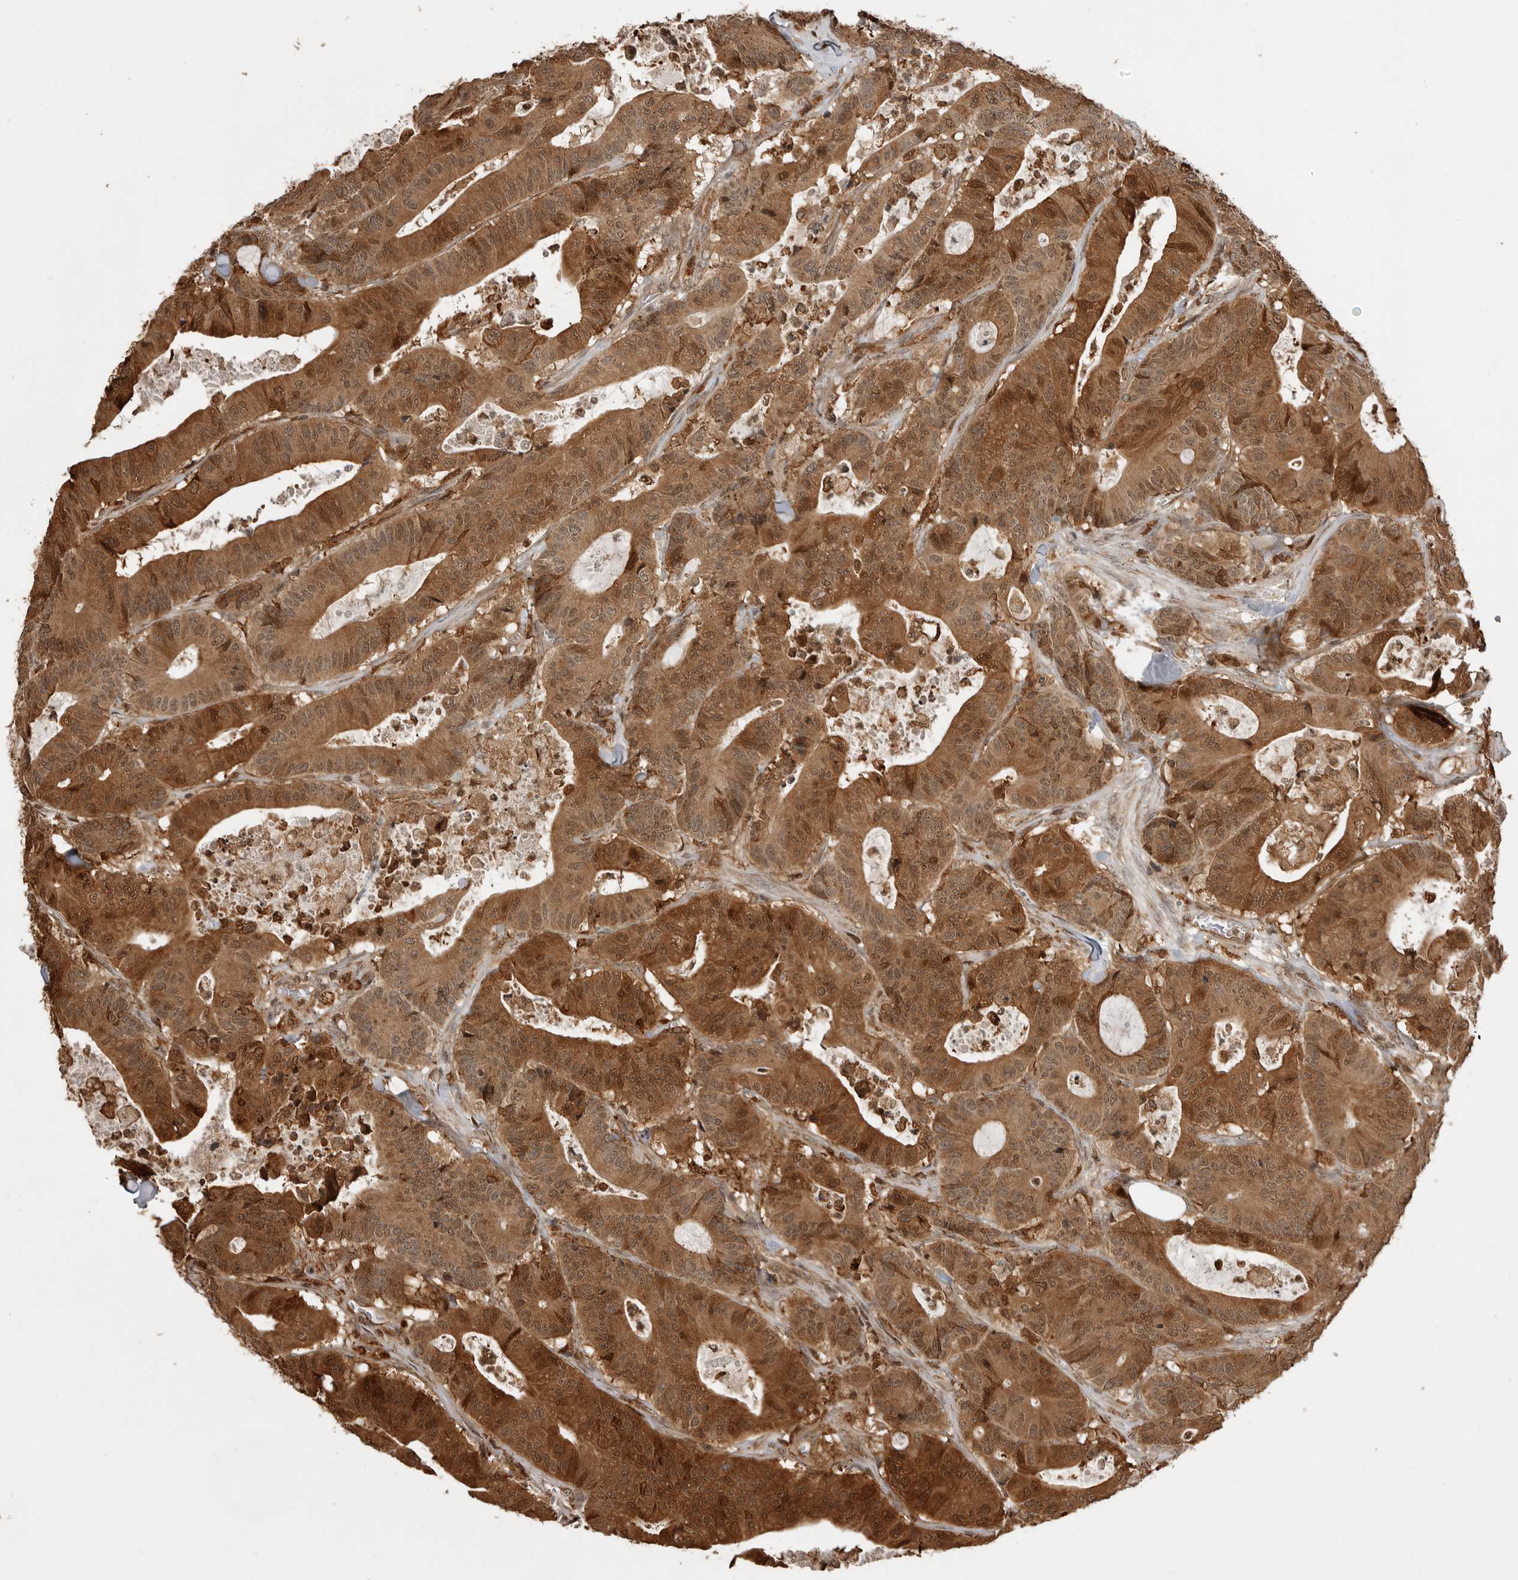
{"staining": {"intensity": "strong", "quantity": ">75%", "location": "cytoplasmic/membranous,nuclear"}, "tissue": "colorectal cancer", "cell_type": "Tumor cells", "image_type": "cancer", "snomed": [{"axis": "morphology", "description": "Adenocarcinoma, NOS"}, {"axis": "topography", "description": "Colon"}], "caption": "Protein staining shows strong cytoplasmic/membranous and nuclear staining in approximately >75% of tumor cells in colorectal cancer (adenocarcinoma).", "gene": "BMP2K", "patient": {"sex": "female", "age": 84}}